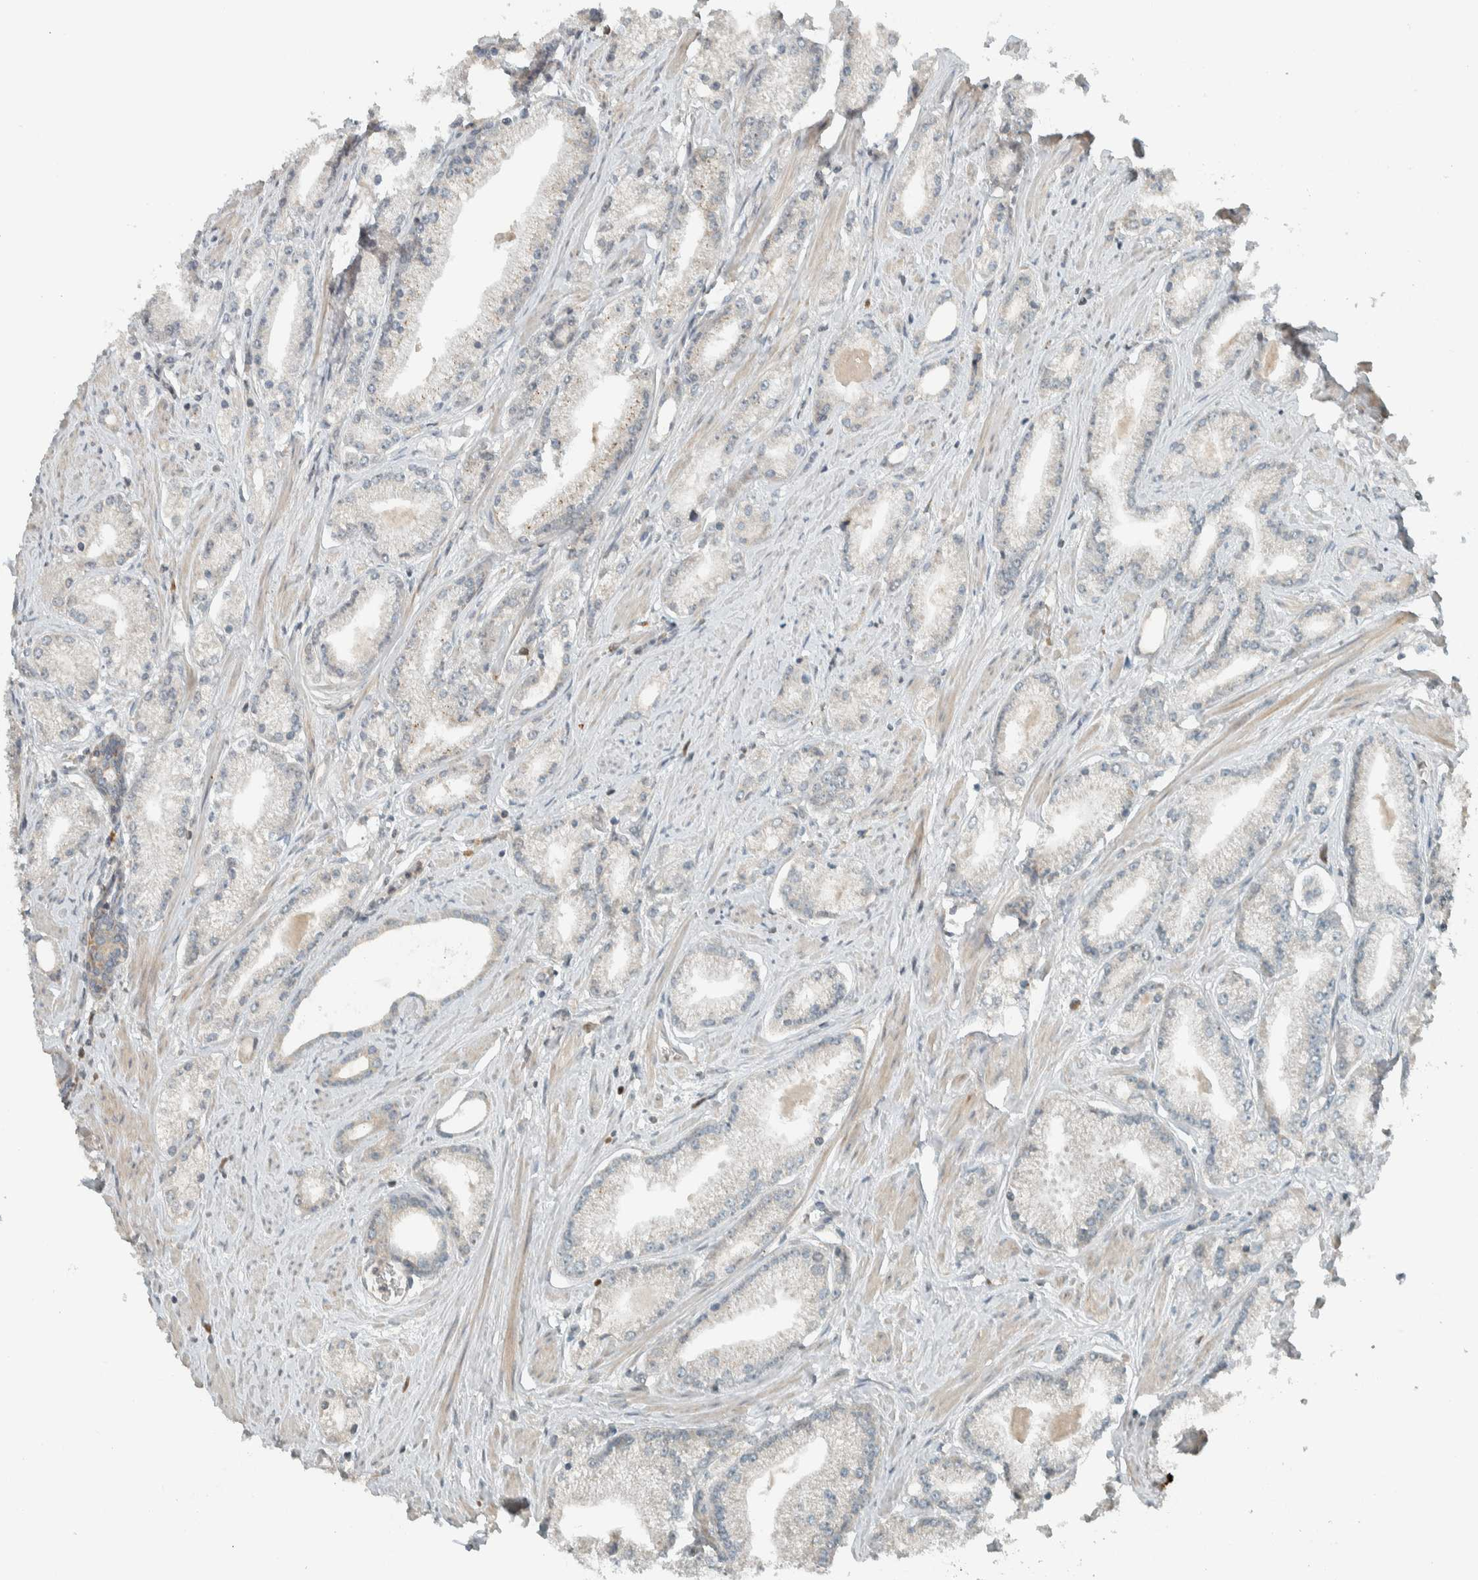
{"staining": {"intensity": "negative", "quantity": "none", "location": "none"}, "tissue": "prostate cancer", "cell_type": "Tumor cells", "image_type": "cancer", "snomed": [{"axis": "morphology", "description": "Adenocarcinoma, Low grade"}, {"axis": "topography", "description": "Prostate"}], "caption": "Tumor cells show no significant protein expression in prostate low-grade adenocarcinoma.", "gene": "SEL1L", "patient": {"sex": "male", "age": 62}}